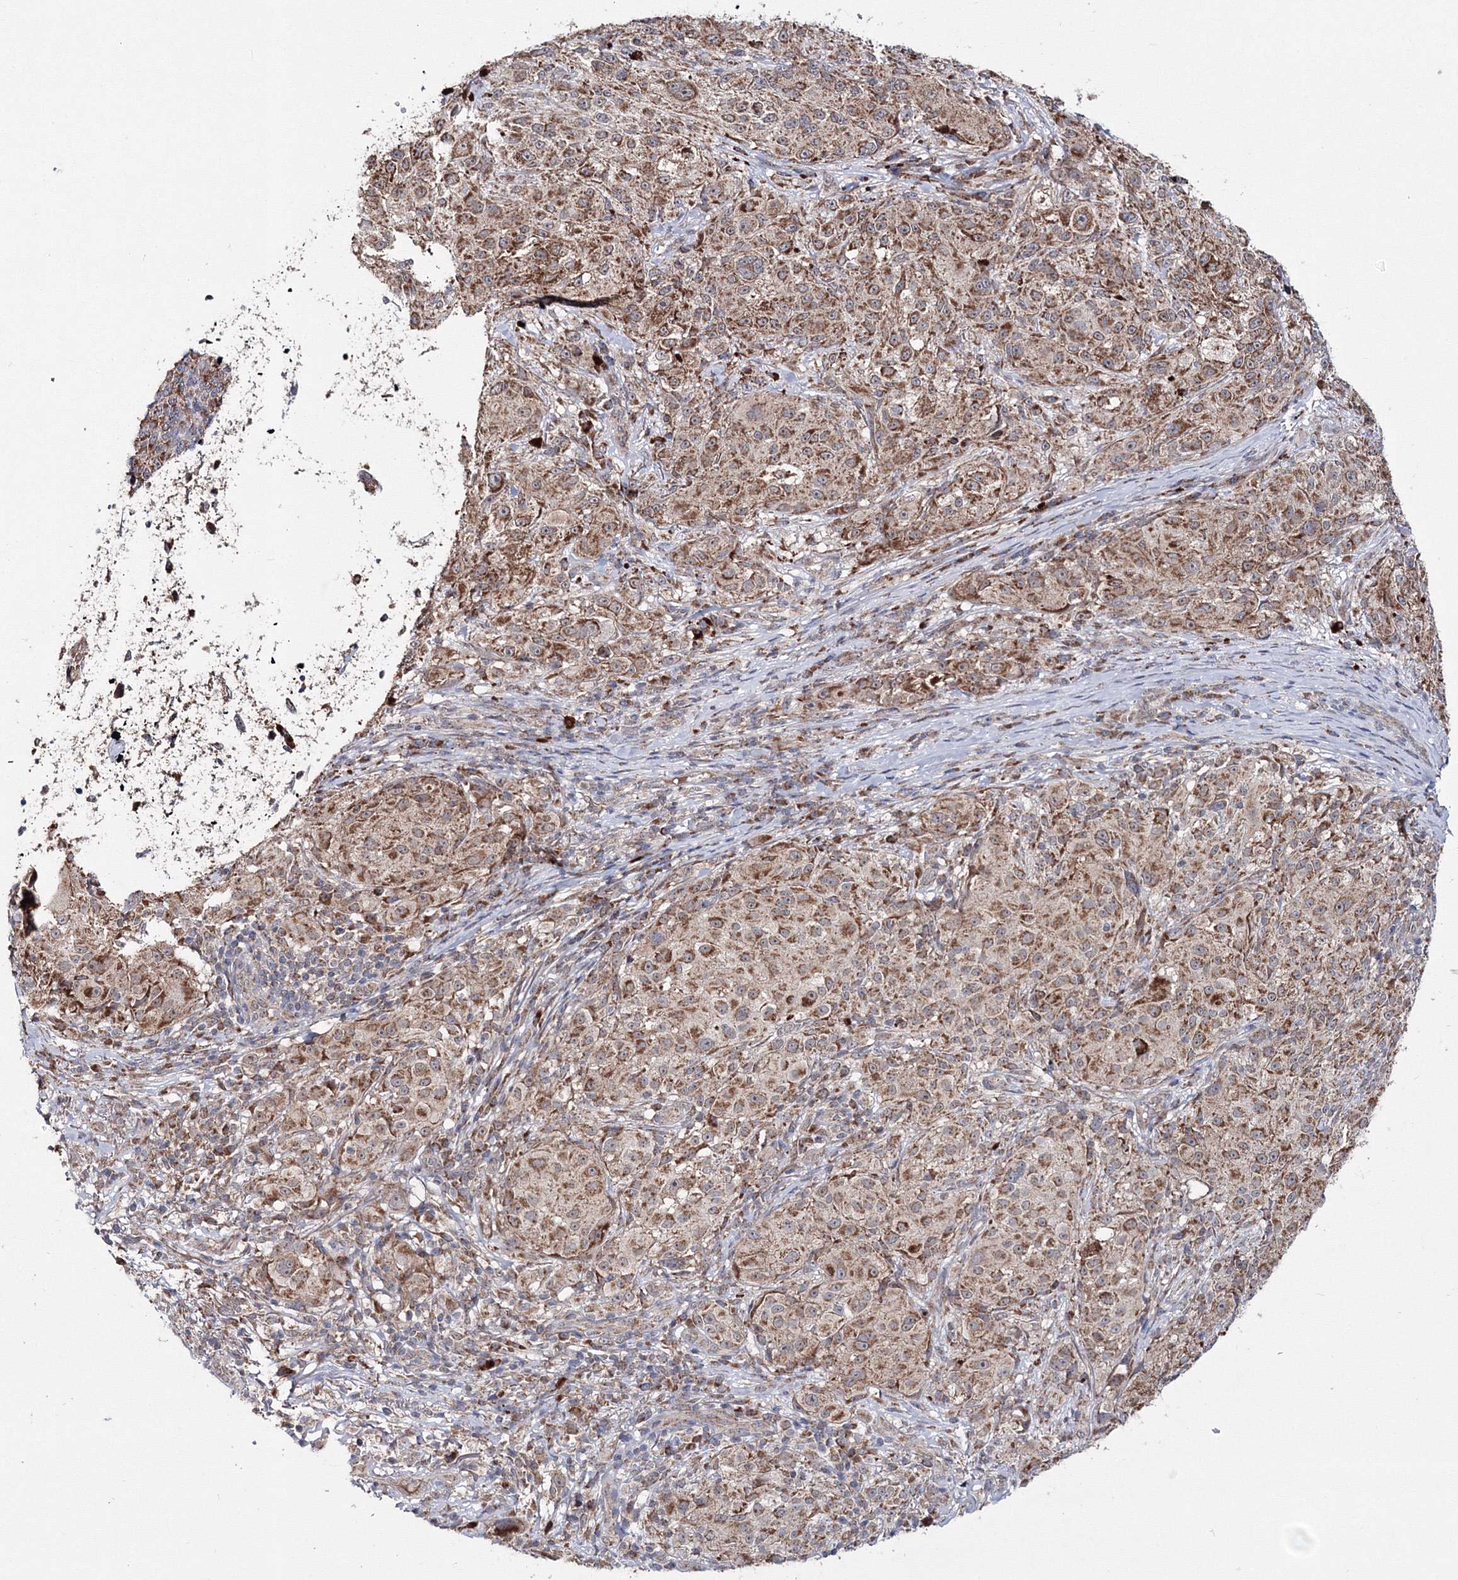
{"staining": {"intensity": "moderate", "quantity": ">75%", "location": "cytoplasmic/membranous"}, "tissue": "melanoma", "cell_type": "Tumor cells", "image_type": "cancer", "snomed": [{"axis": "morphology", "description": "Necrosis, NOS"}, {"axis": "morphology", "description": "Malignant melanoma, NOS"}, {"axis": "topography", "description": "Skin"}], "caption": "DAB (3,3'-diaminobenzidine) immunohistochemical staining of human malignant melanoma displays moderate cytoplasmic/membranous protein staining in approximately >75% of tumor cells.", "gene": "PEX13", "patient": {"sex": "female", "age": 87}}